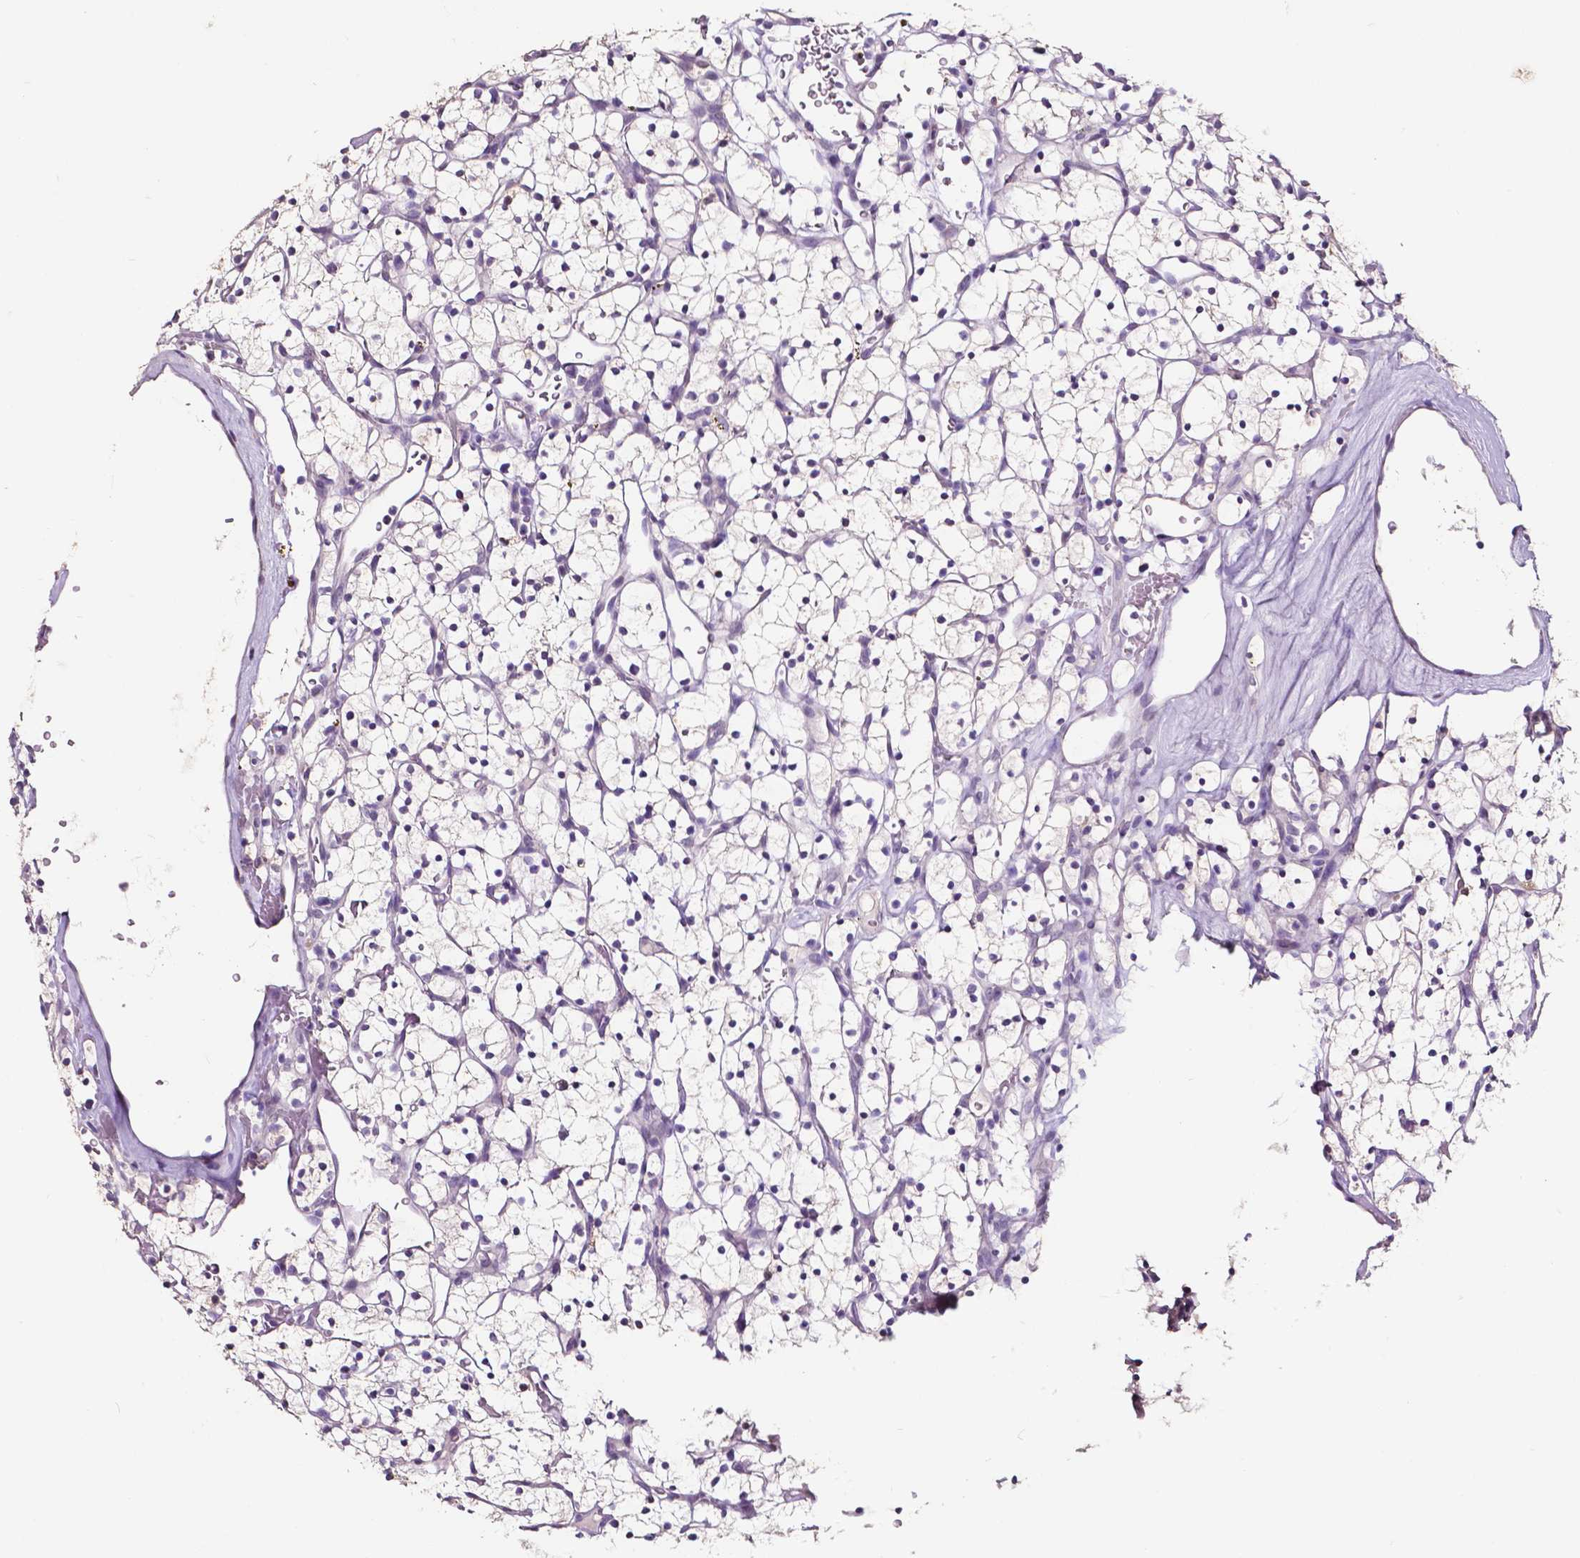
{"staining": {"intensity": "negative", "quantity": "none", "location": "none"}, "tissue": "renal cancer", "cell_type": "Tumor cells", "image_type": "cancer", "snomed": [{"axis": "morphology", "description": "Adenocarcinoma, NOS"}, {"axis": "topography", "description": "Kidney"}], "caption": "Tumor cells are negative for protein expression in human renal cancer.", "gene": "PSAT1", "patient": {"sex": "female", "age": 64}}